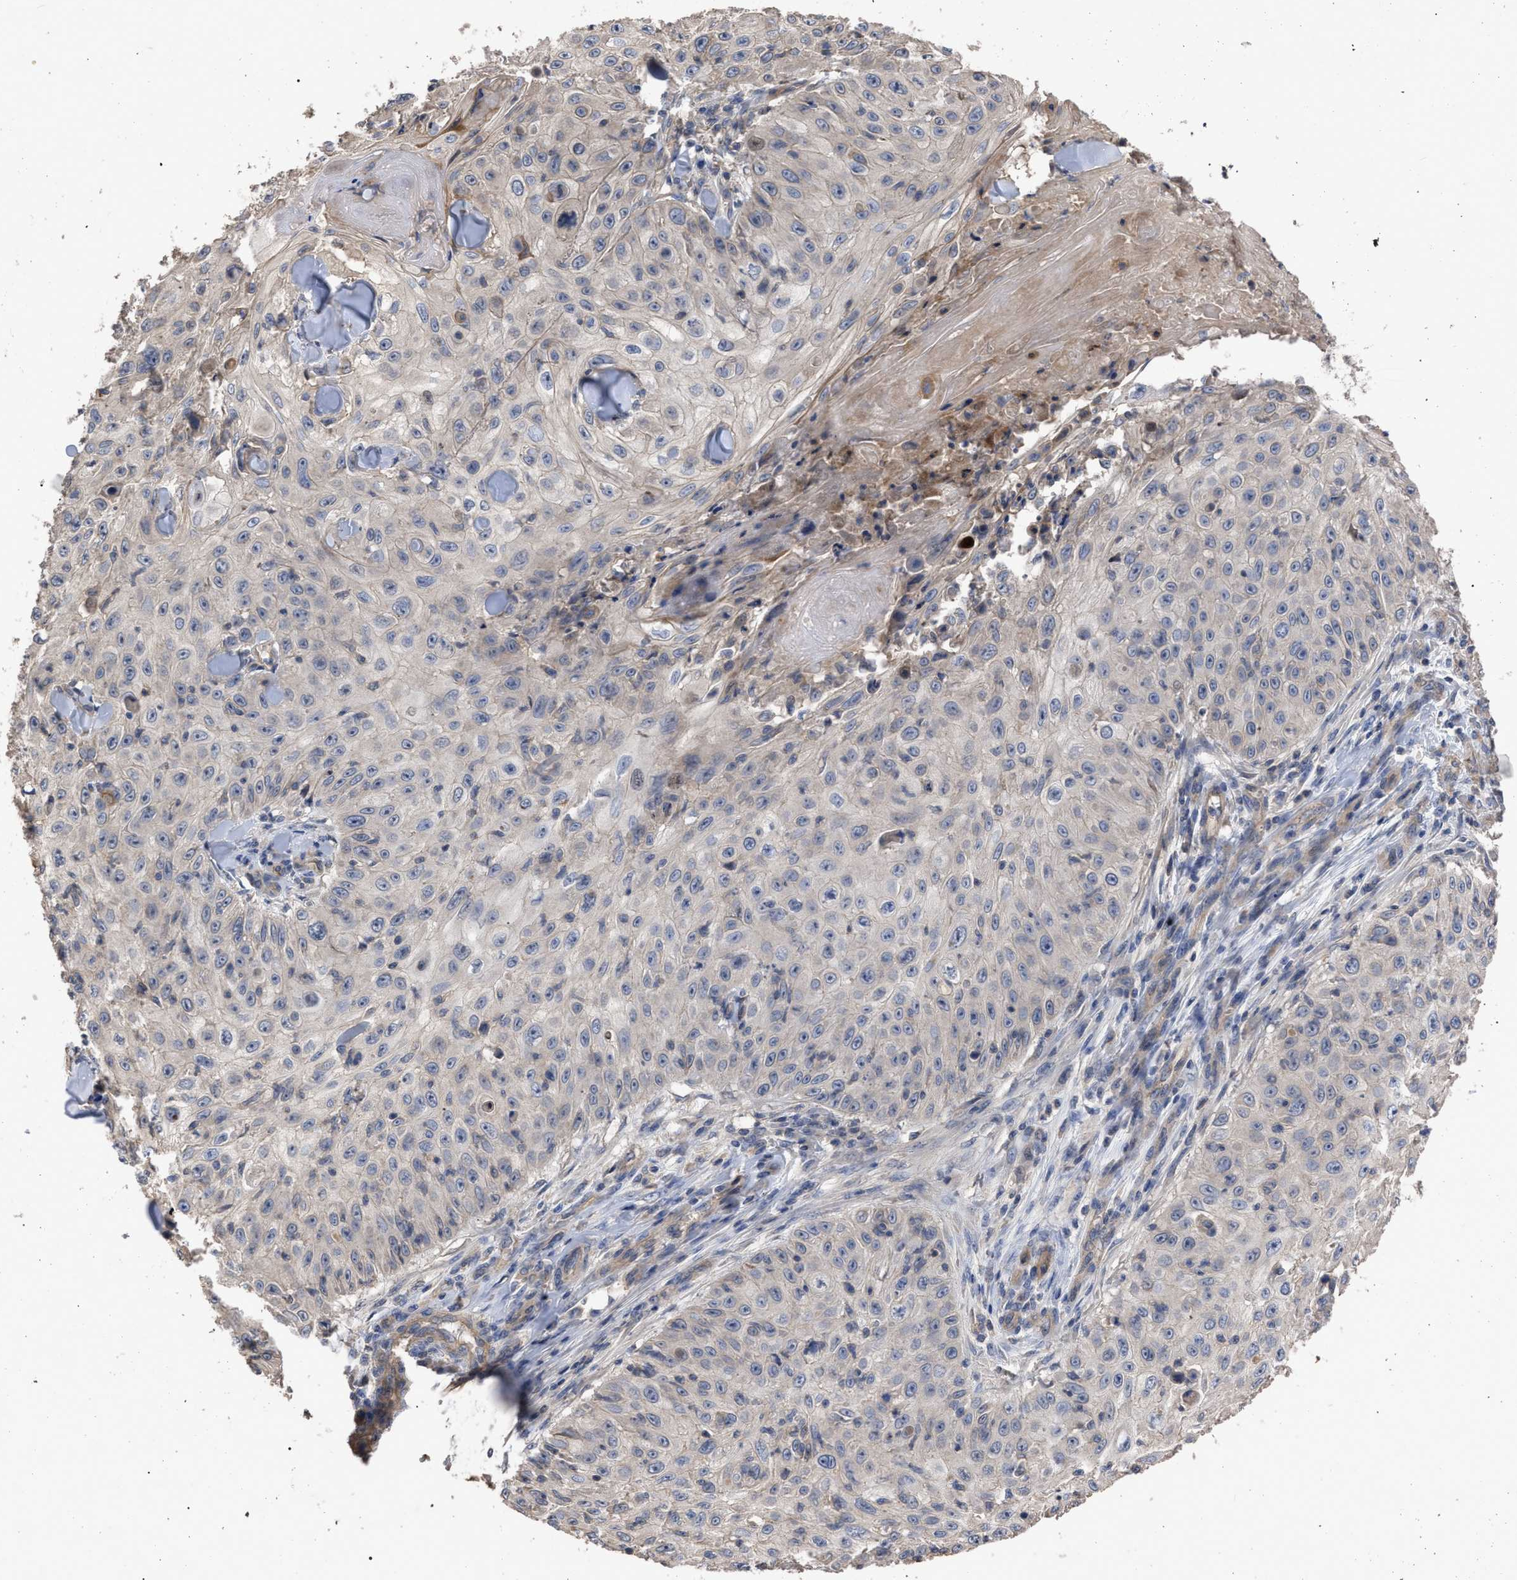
{"staining": {"intensity": "weak", "quantity": "<25%", "location": "cytoplasmic/membranous"}, "tissue": "skin cancer", "cell_type": "Tumor cells", "image_type": "cancer", "snomed": [{"axis": "morphology", "description": "Squamous cell carcinoma, NOS"}, {"axis": "topography", "description": "Skin"}], "caption": "Immunohistochemical staining of skin squamous cell carcinoma exhibits no significant positivity in tumor cells.", "gene": "BTN2A1", "patient": {"sex": "male", "age": 86}}